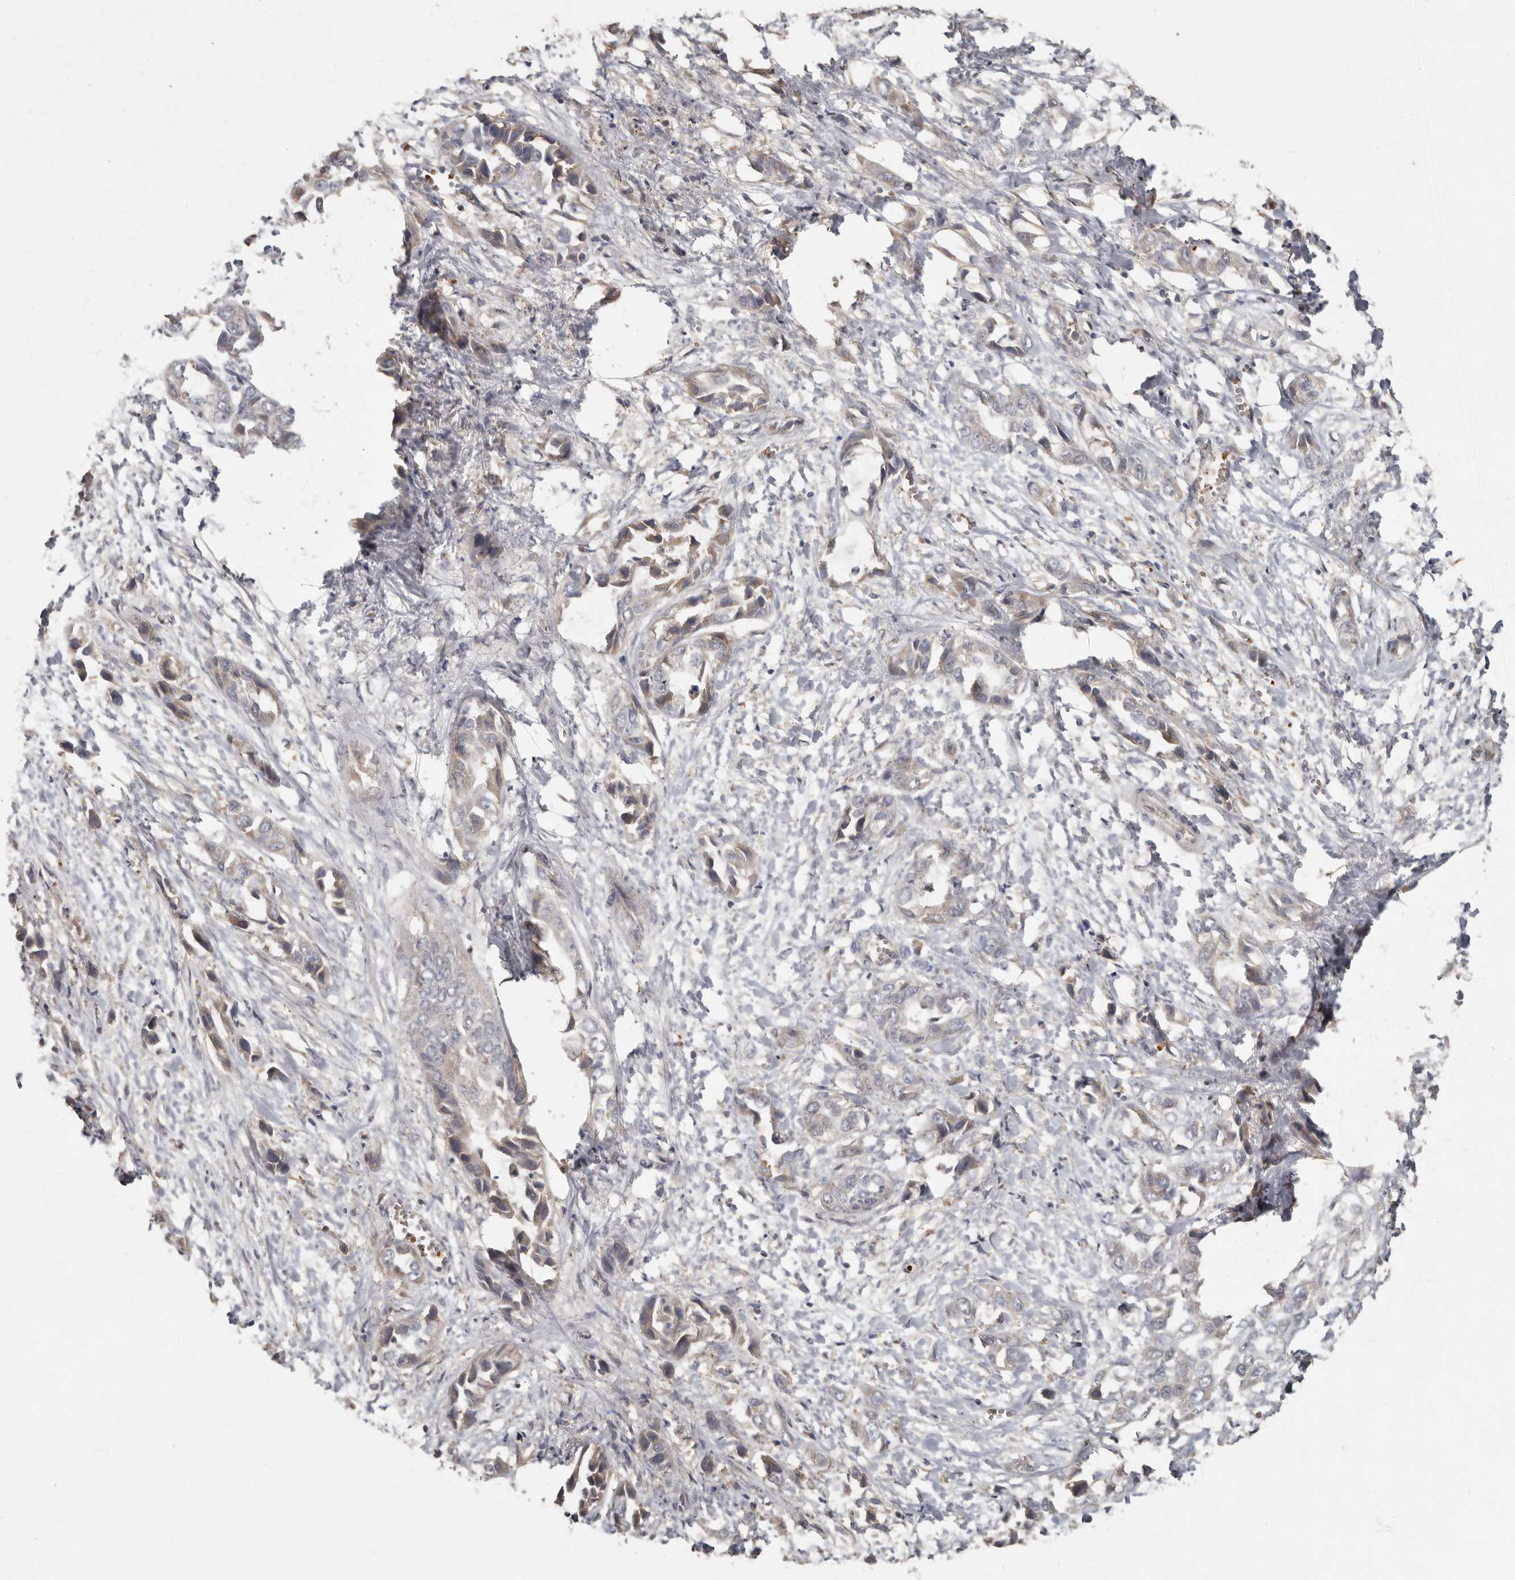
{"staining": {"intensity": "weak", "quantity": "<25%", "location": "cytoplasmic/membranous"}, "tissue": "liver cancer", "cell_type": "Tumor cells", "image_type": "cancer", "snomed": [{"axis": "morphology", "description": "Cholangiocarcinoma"}, {"axis": "topography", "description": "Liver"}], "caption": "Tumor cells are negative for protein expression in human liver cancer (cholangiocarcinoma).", "gene": "KIF26B", "patient": {"sex": "female", "age": 52}}